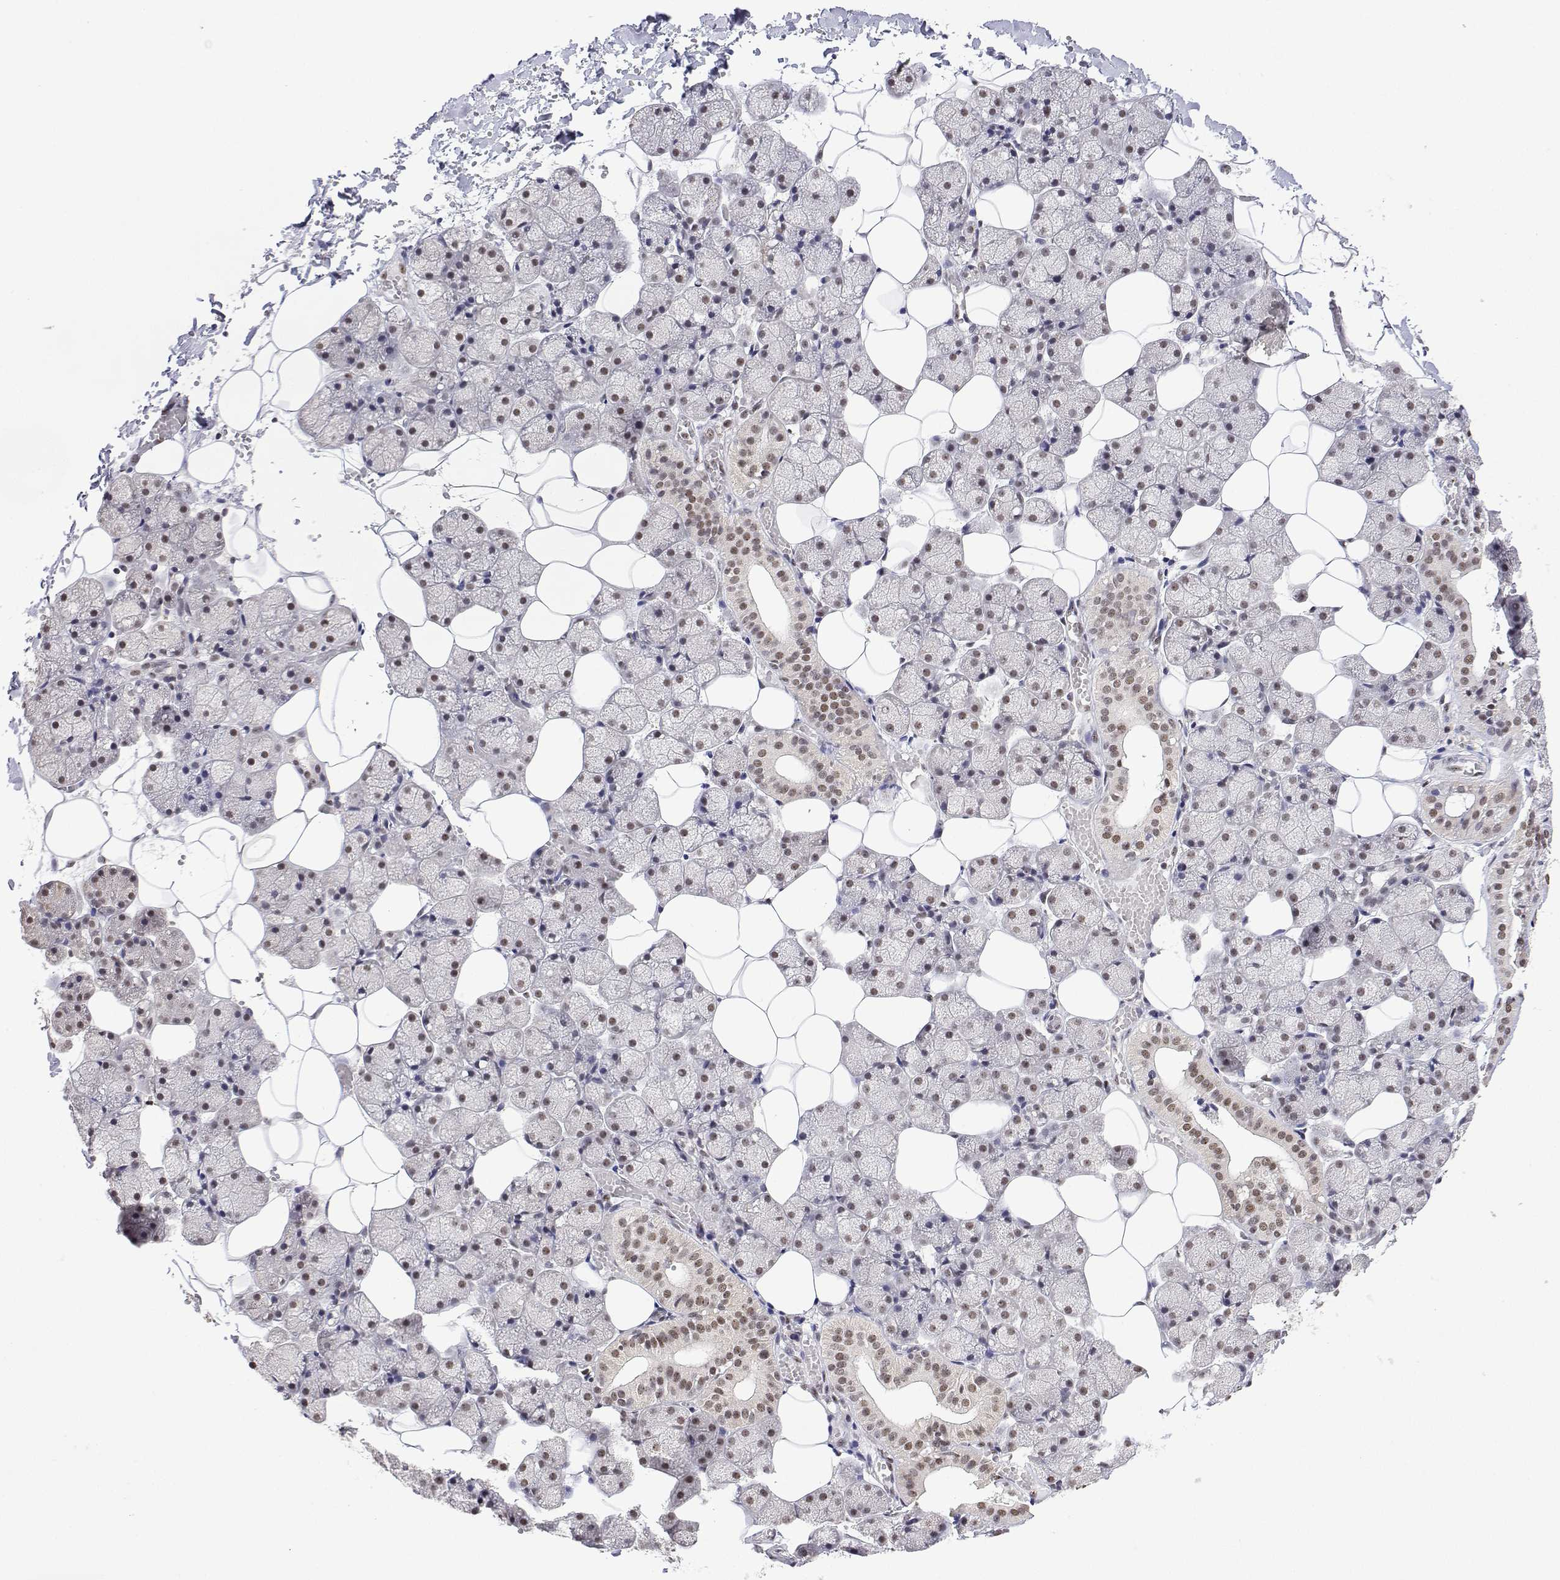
{"staining": {"intensity": "moderate", "quantity": ">75%", "location": "nuclear"}, "tissue": "salivary gland", "cell_type": "Glandular cells", "image_type": "normal", "snomed": [{"axis": "morphology", "description": "Normal tissue, NOS"}, {"axis": "topography", "description": "Salivary gland"}], "caption": "Immunohistochemical staining of normal salivary gland displays medium levels of moderate nuclear positivity in about >75% of glandular cells. The staining is performed using DAB brown chromogen to label protein expression. The nuclei are counter-stained blue using hematoxylin.", "gene": "ADAR", "patient": {"sex": "male", "age": 38}}